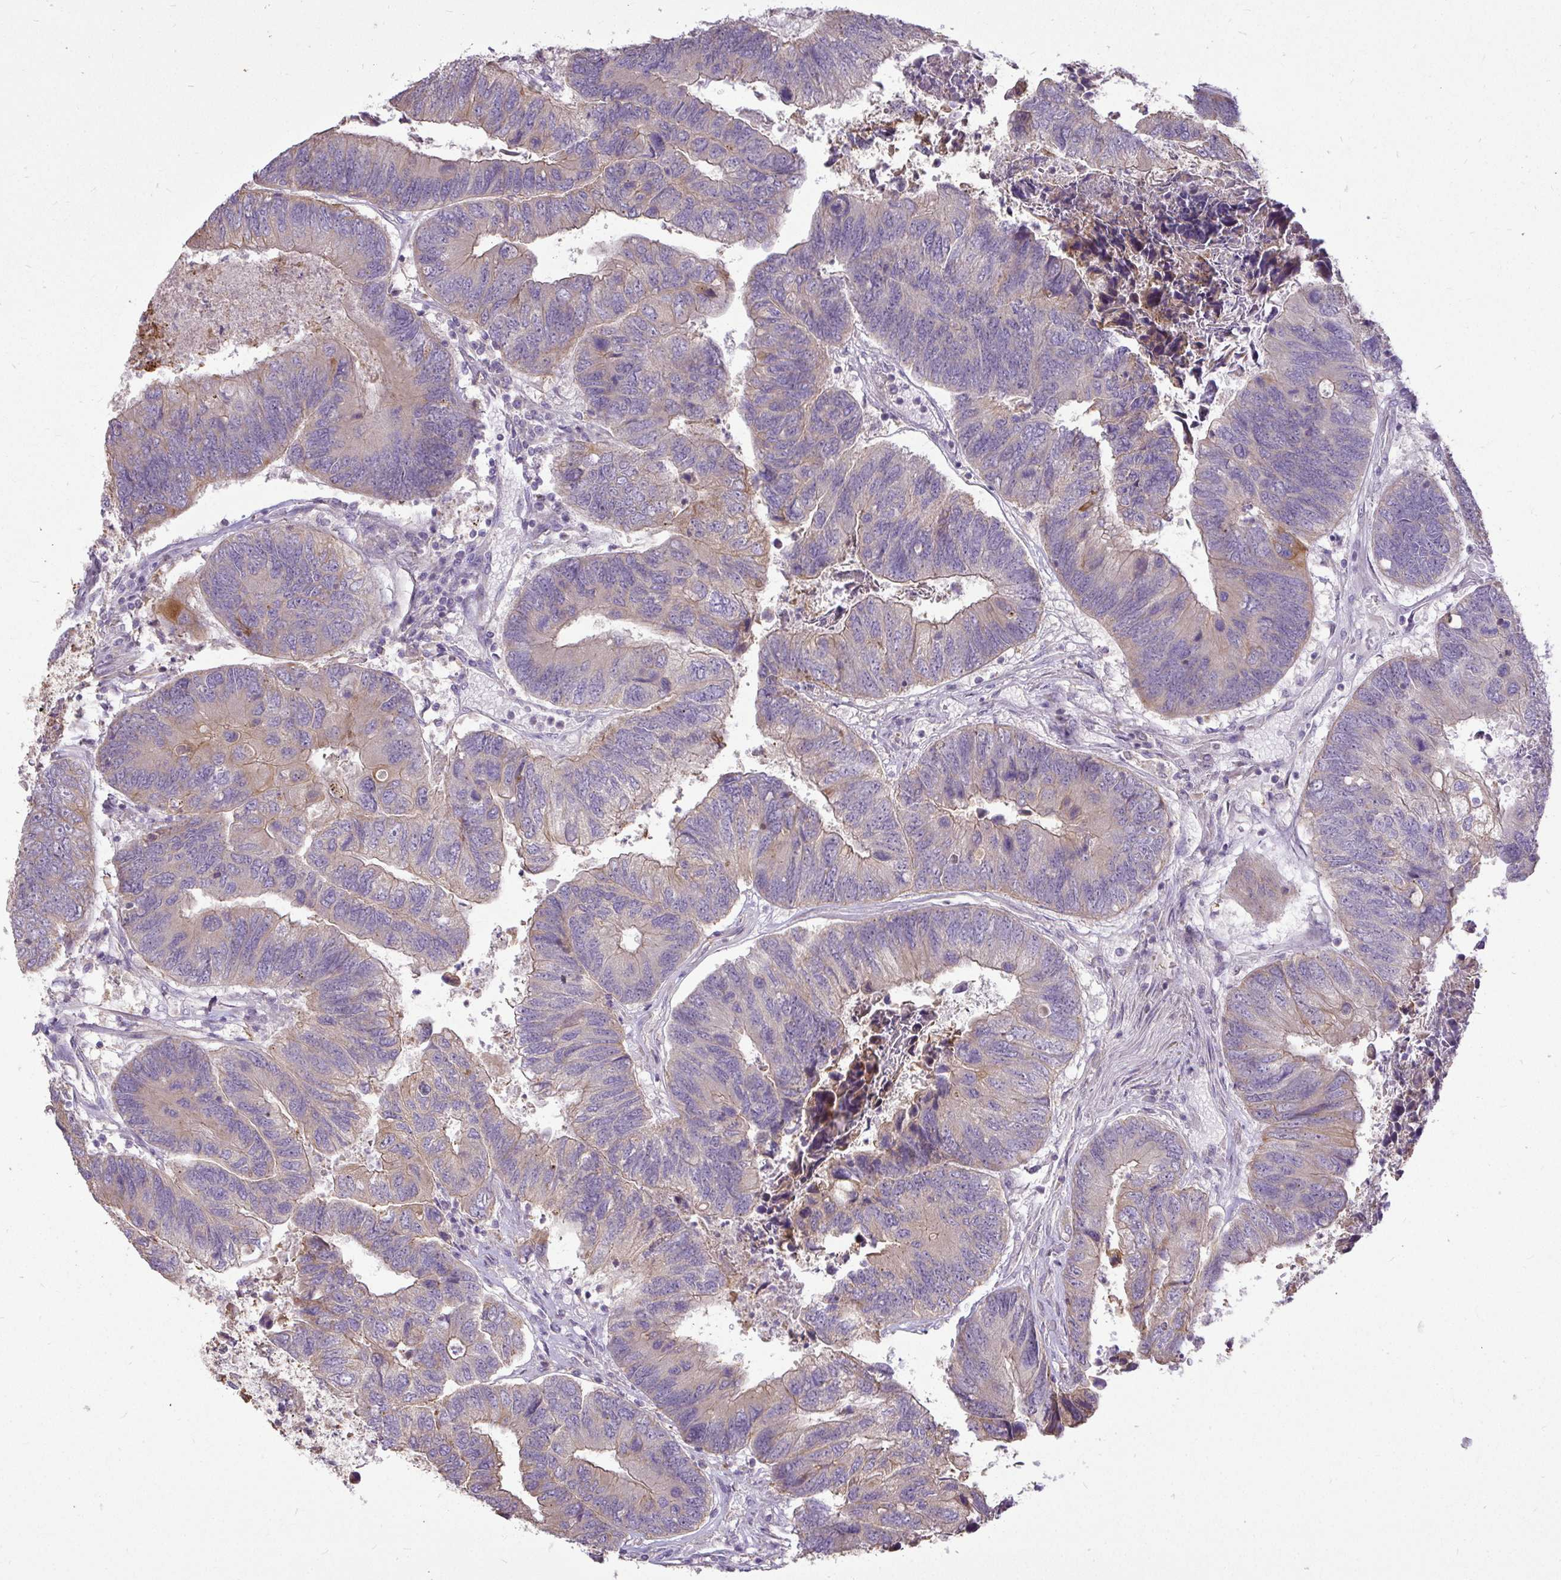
{"staining": {"intensity": "moderate", "quantity": "<25%", "location": "cytoplasmic/membranous"}, "tissue": "colorectal cancer", "cell_type": "Tumor cells", "image_type": "cancer", "snomed": [{"axis": "morphology", "description": "Adenocarcinoma, NOS"}, {"axis": "topography", "description": "Colon"}], "caption": "Protein expression by immunohistochemistry reveals moderate cytoplasmic/membranous staining in about <25% of tumor cells in adenocarcinoma (colorectal).", "gene": "STRIP1", "patient": {"sex": "female", "age": 67}}